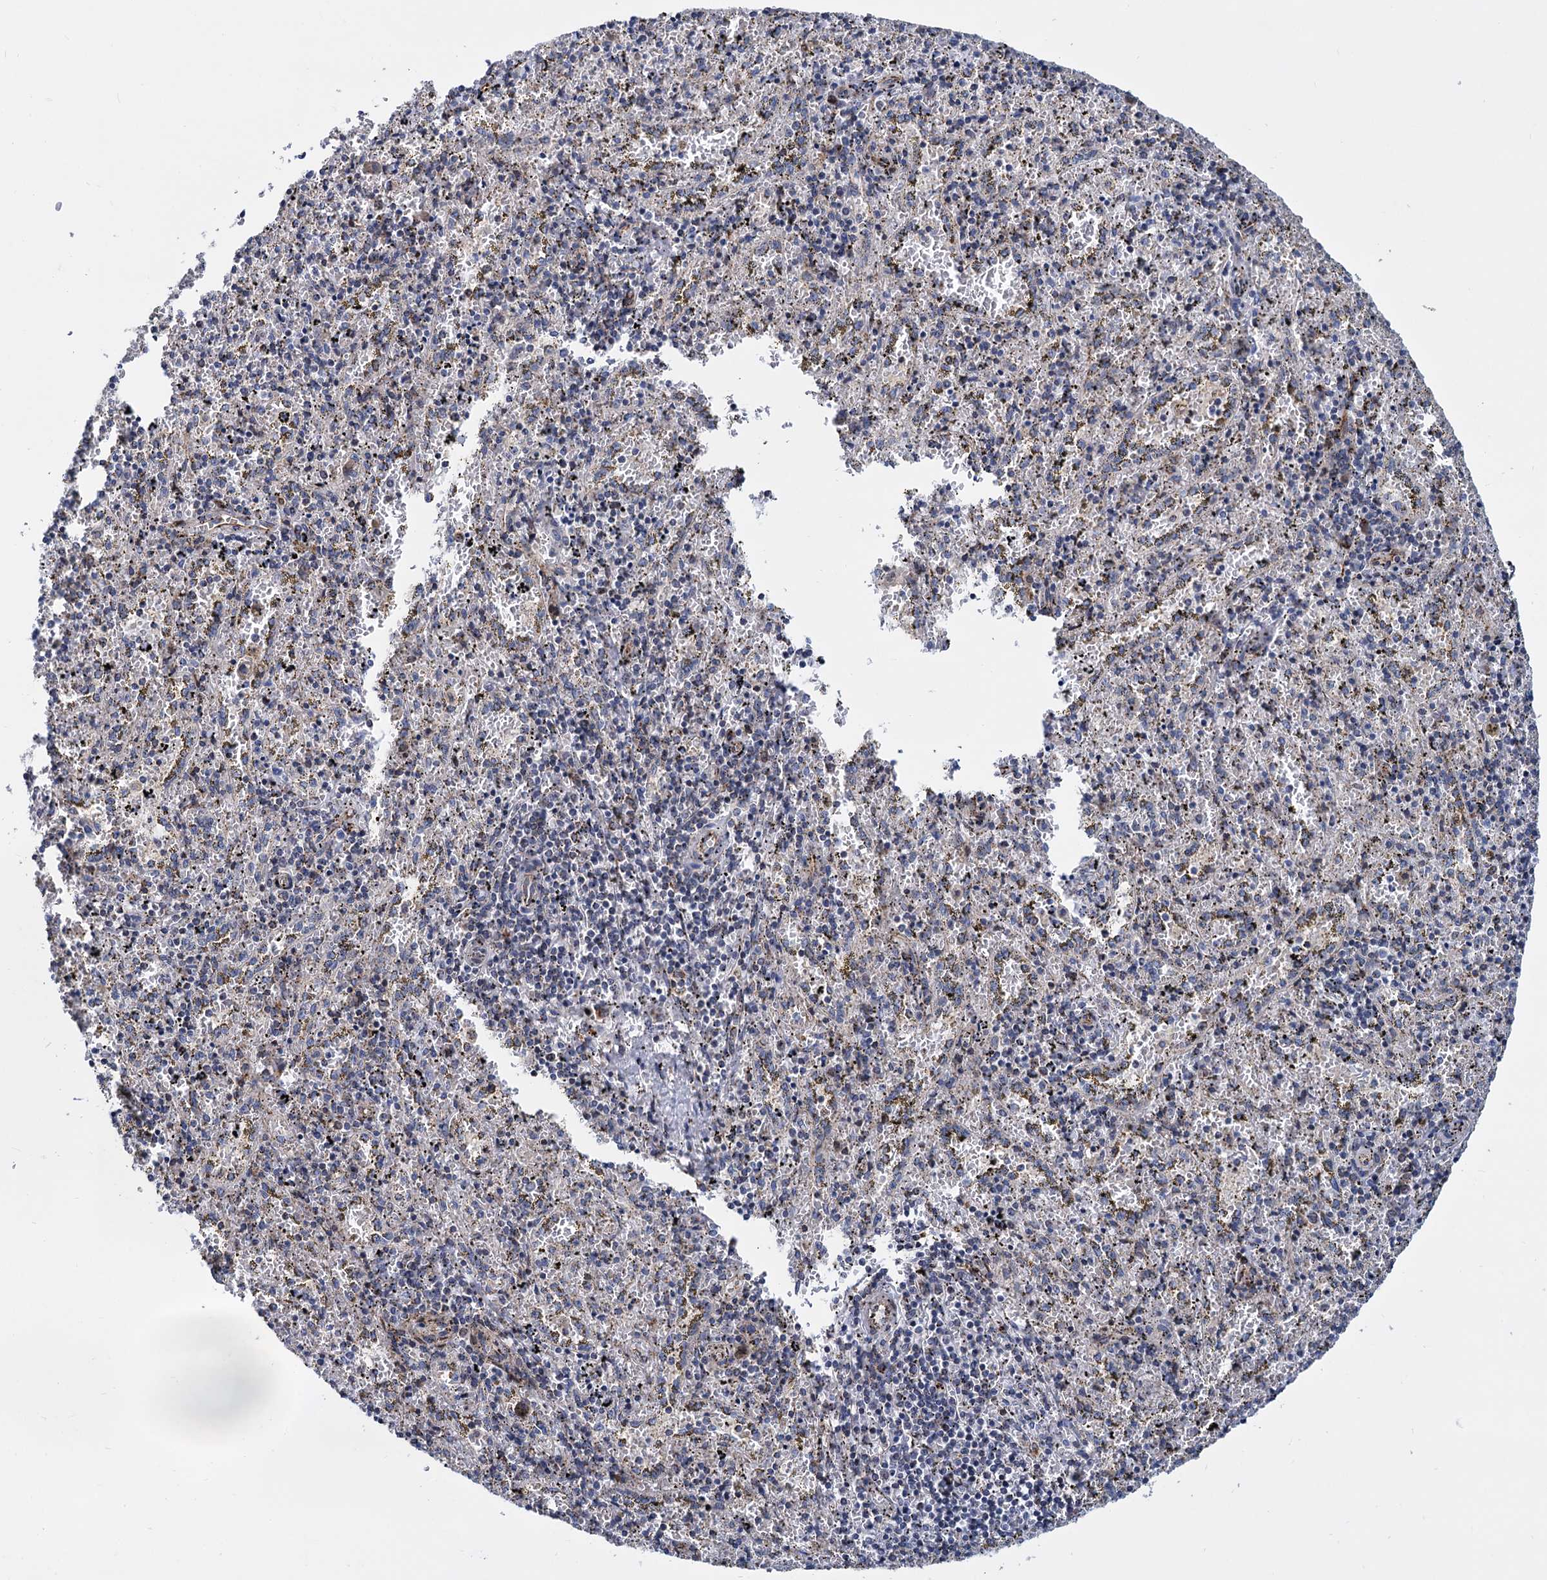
{"staining": {"intensity": "negative", "quantity": "none", "location": "none"}, "tissue": "spleen", "cell_type": "Cells in red pulp", "image_type": "normal", "snomed": [{"axis": "morphology", "description": "Normal tissue, NOS"}, {"axis": "topography", "description": "Spleen"}], "caption": "A micrograph of human spleen is negative for staining in cells in red pulp. The staining was performed using DAB to visualize the protein expression in brown, while the nuclei were stained in blue with hematoxylin (Magnification: 20x).", "gene": "SUPT20H", "patient": {"sex": "male", "age": 11}}